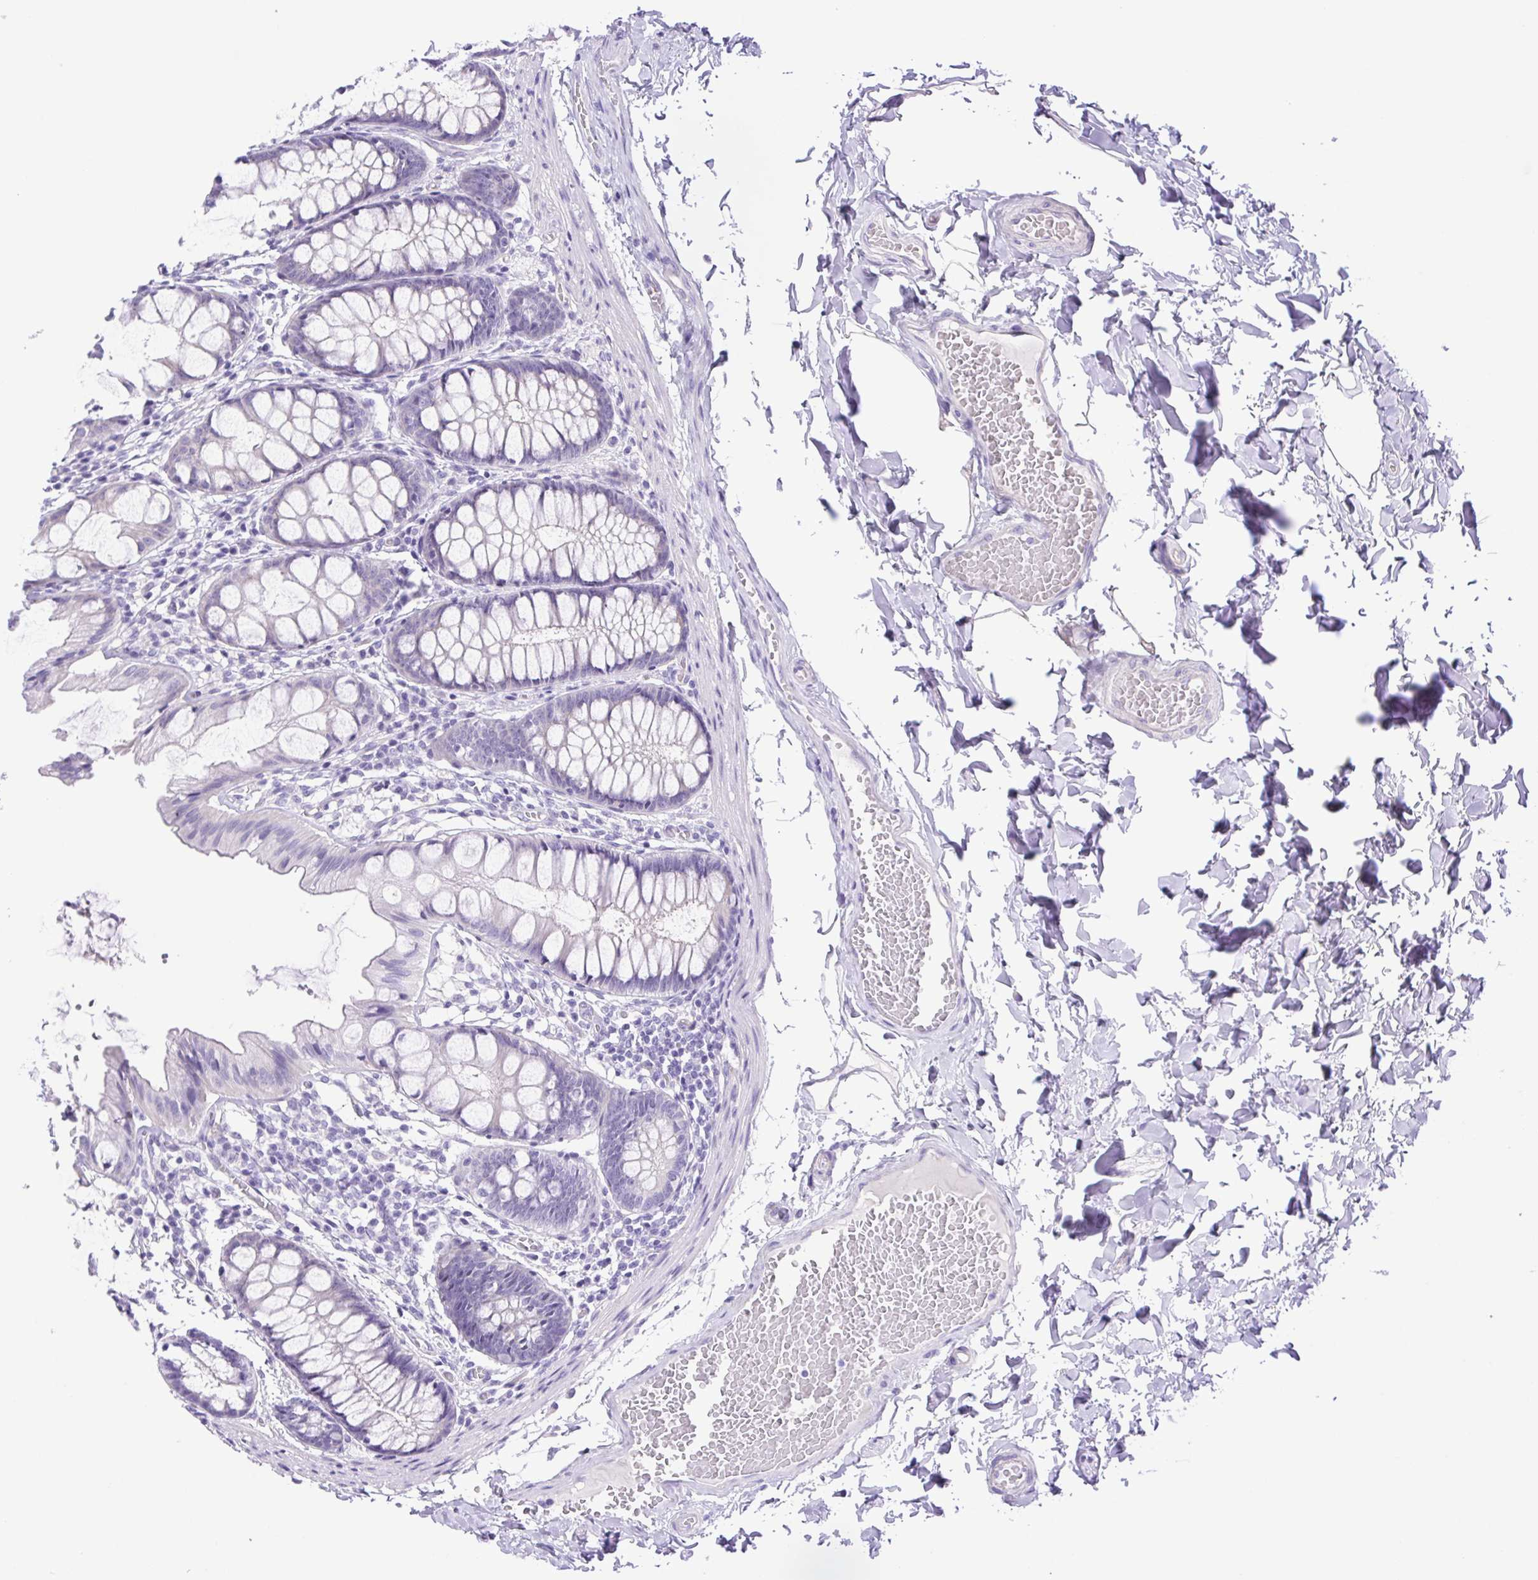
{"staining": {"intensity": "negative", "quantity": "none", "location": "none"}, "tissue": "colon", "cell_type": "Endothelial cells", "image_type": "normal", "snomed": [{"axis": "morphology", "description": "Normal tissue, NOS"}, {"axis": "topography", "description": "Colon"}], "caption": "IHC of unremarkable human colon exhibits no positivity in endothelial cells. (DAB (3,3'-diaminobenzidine) IHC, high magnification).", "gene": "CDSN", "patient": {"sex": "male", "age": 47}}